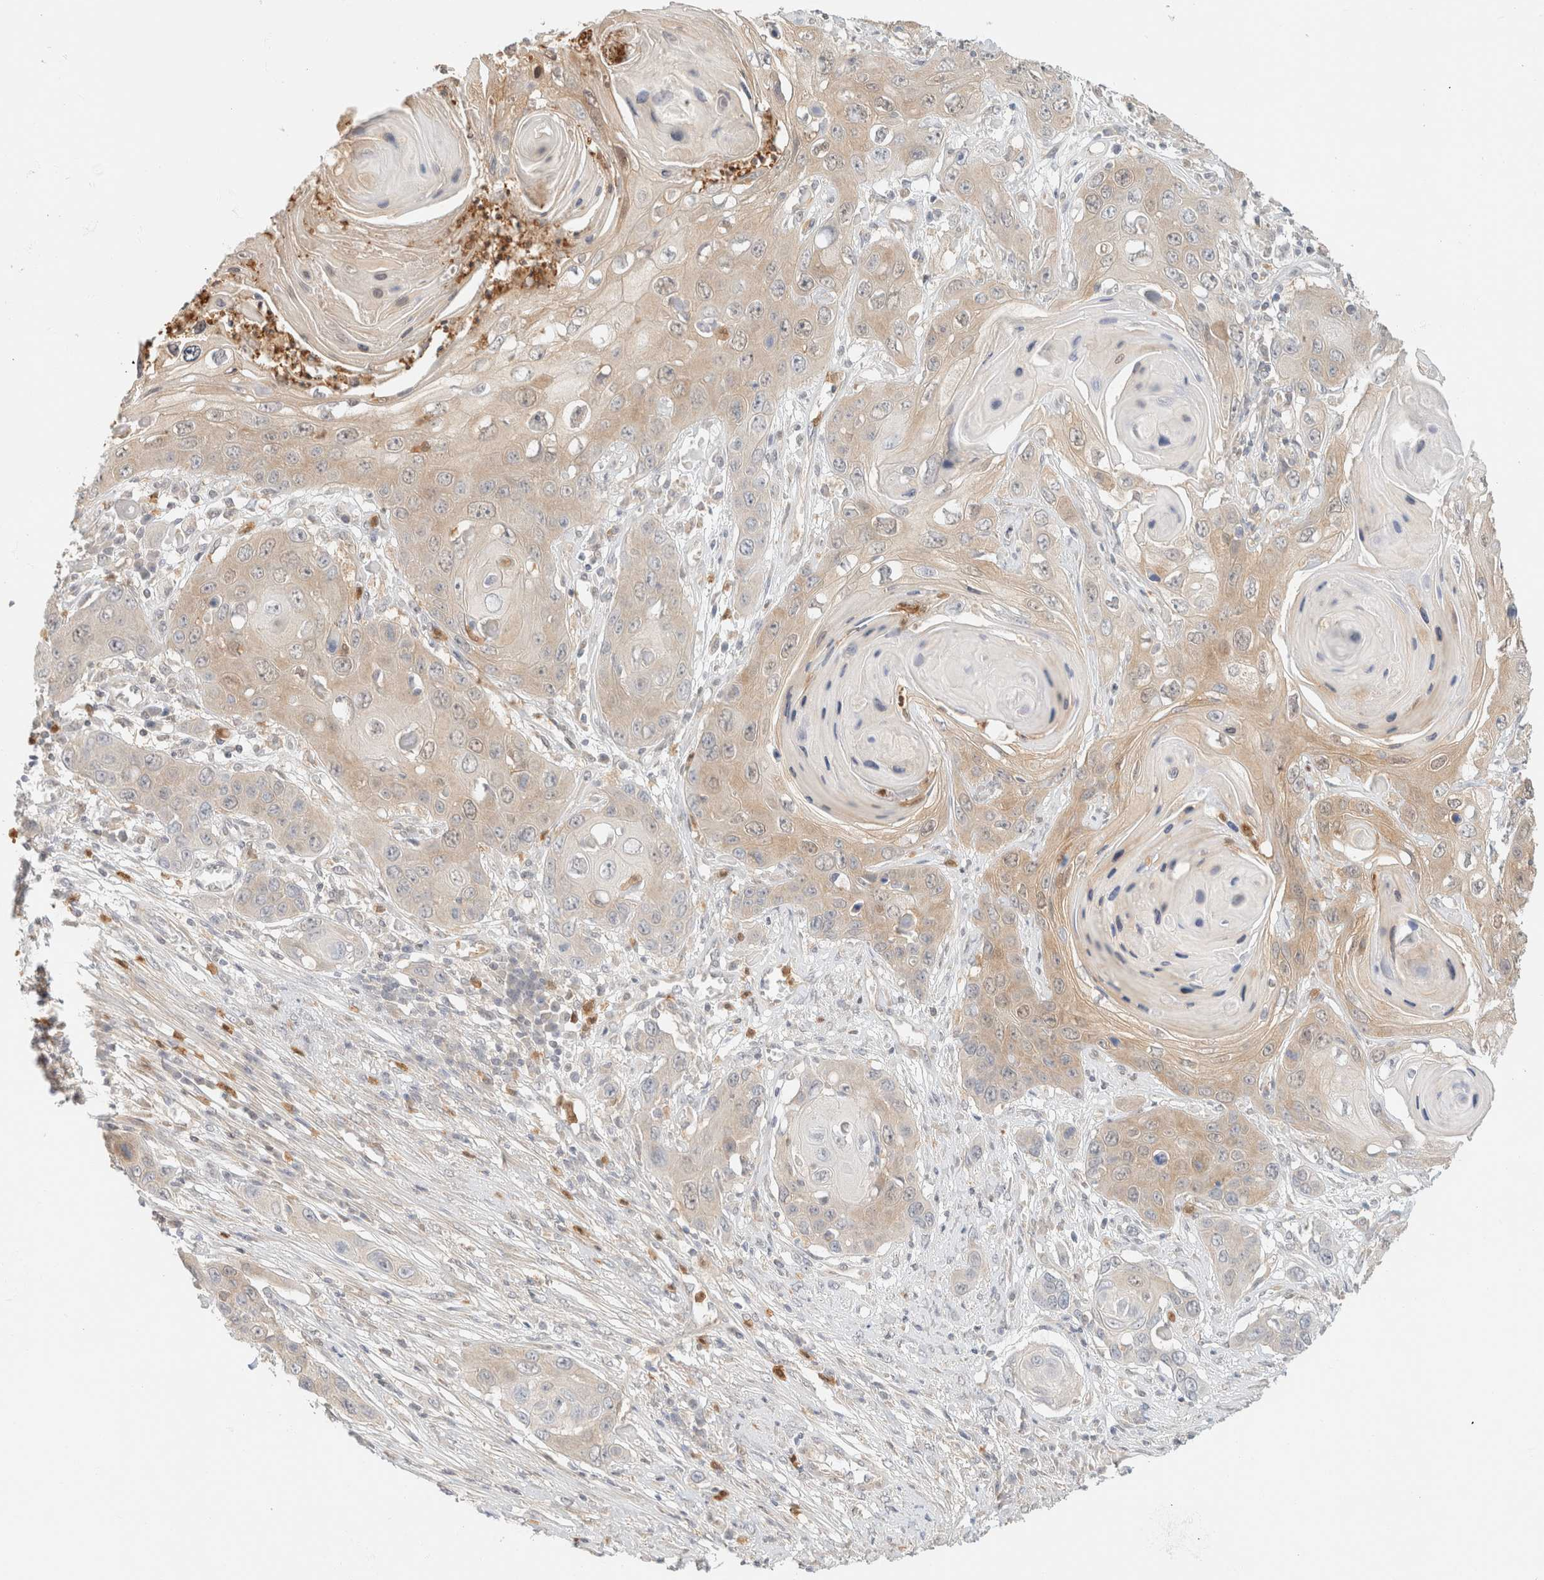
{"staining": {"intensity": "weak", "quantity": "25%-75%", "location": "cytoplasmic/membranous"}, "tissue": "skin cancer", "cell_type": "Tumor cells", "image_type": "cancer", "snomed": [{"axis": "morphology", "description": "Squamous cell carcinoma, NOS"}, {"axis": "topography", "description": "Skin"}], "caption": "Skin squamous cell carcinoma stained with a brown dye demonstrates weak cytoplasmic/membranous positive staining in about 25%-75% of tumor cells.", "gene": "GPI", "patient": {"sex": "male", "age": 55}}